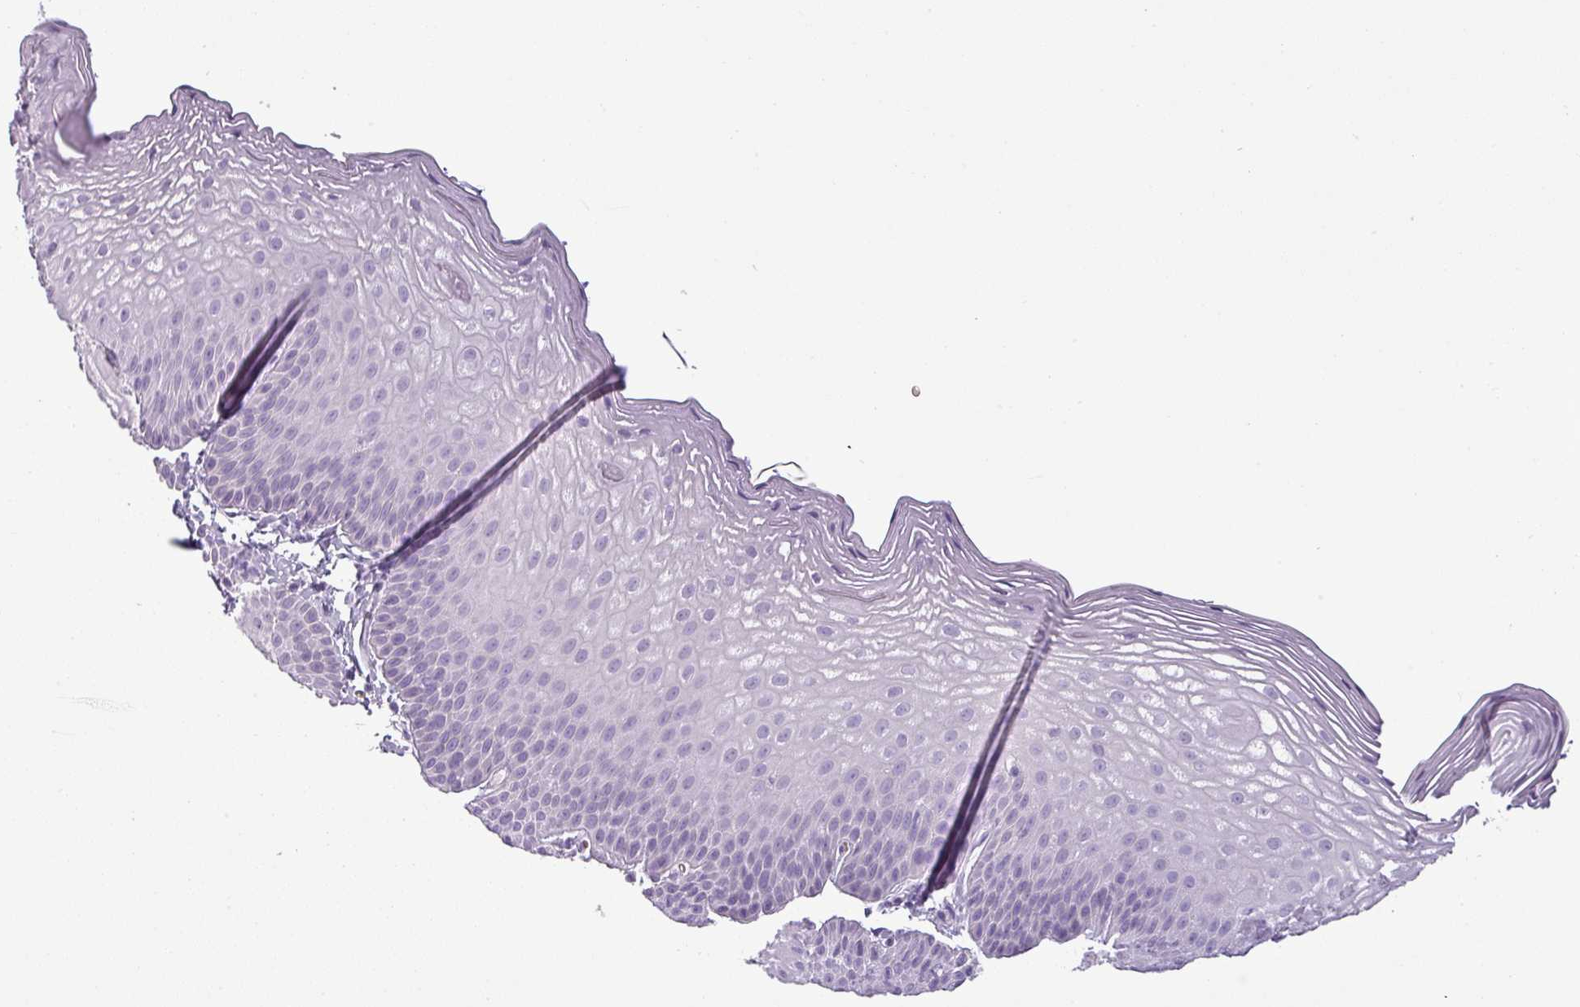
{"staining": {"intensity": "negative", "quantity": "none", "location": "none"}, "tissue": "skin", "cell_type": "Epidermal cells", "image_type": "normal", "snomed": [{"axis": "morphology", "description": "Normal tissue, NOS"}, {"axis": "morphology", "description": "Hemorrhoids"}, {"axis": "morphology", "description": "Inflammation, NOS"}, {"axis": "topography", "description": "Anal"}], "caption": "Epidermal cells show no significant staining in unremarkable skin. (DAB immunohistochemistry with hematoxylin counter stain).", "gene": "CDH16", "patient": {"sex": "male", "age": 60}}